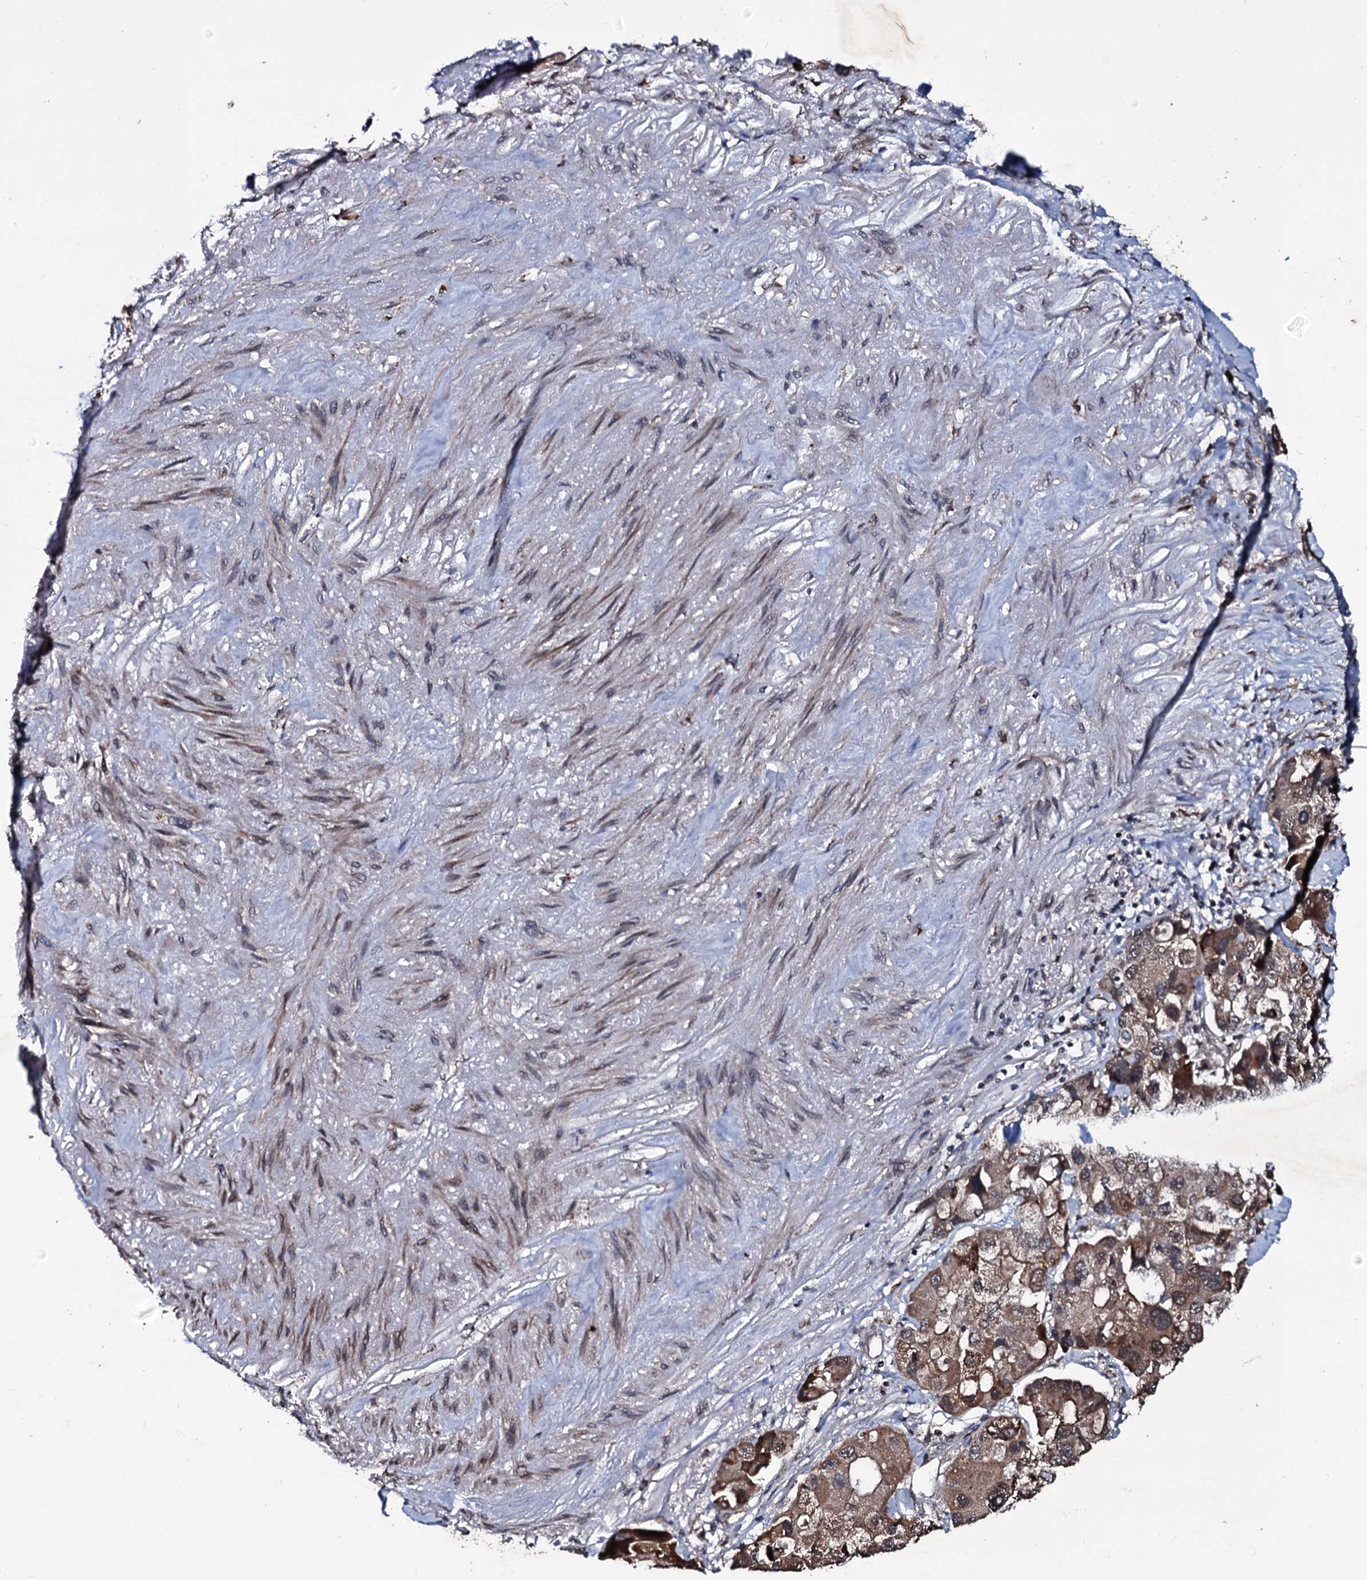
{"staining": {"intensity": "moderate", "quantity": ">75%", "location": "cytoplasmic/membranous"}, "tissue": "lung cancer", "cell_type": "Tumor cells", "image_type": "cancer", "snomed": [{"axis": "morphology", "description": "Adenocarcinoma, NOS"}, {"axis": "topography", "description": "Lung"}], "caption": "An immunohistochemistry (IHC) image of neoplastic tissue is shown. Protein staining in brown labels moderate cytoplasmic/membranous positivity in adenocarcinoma (lung) within tumor cells.", "gene": "MRPS31", "patient": {"sex": "female", "age": 54}}